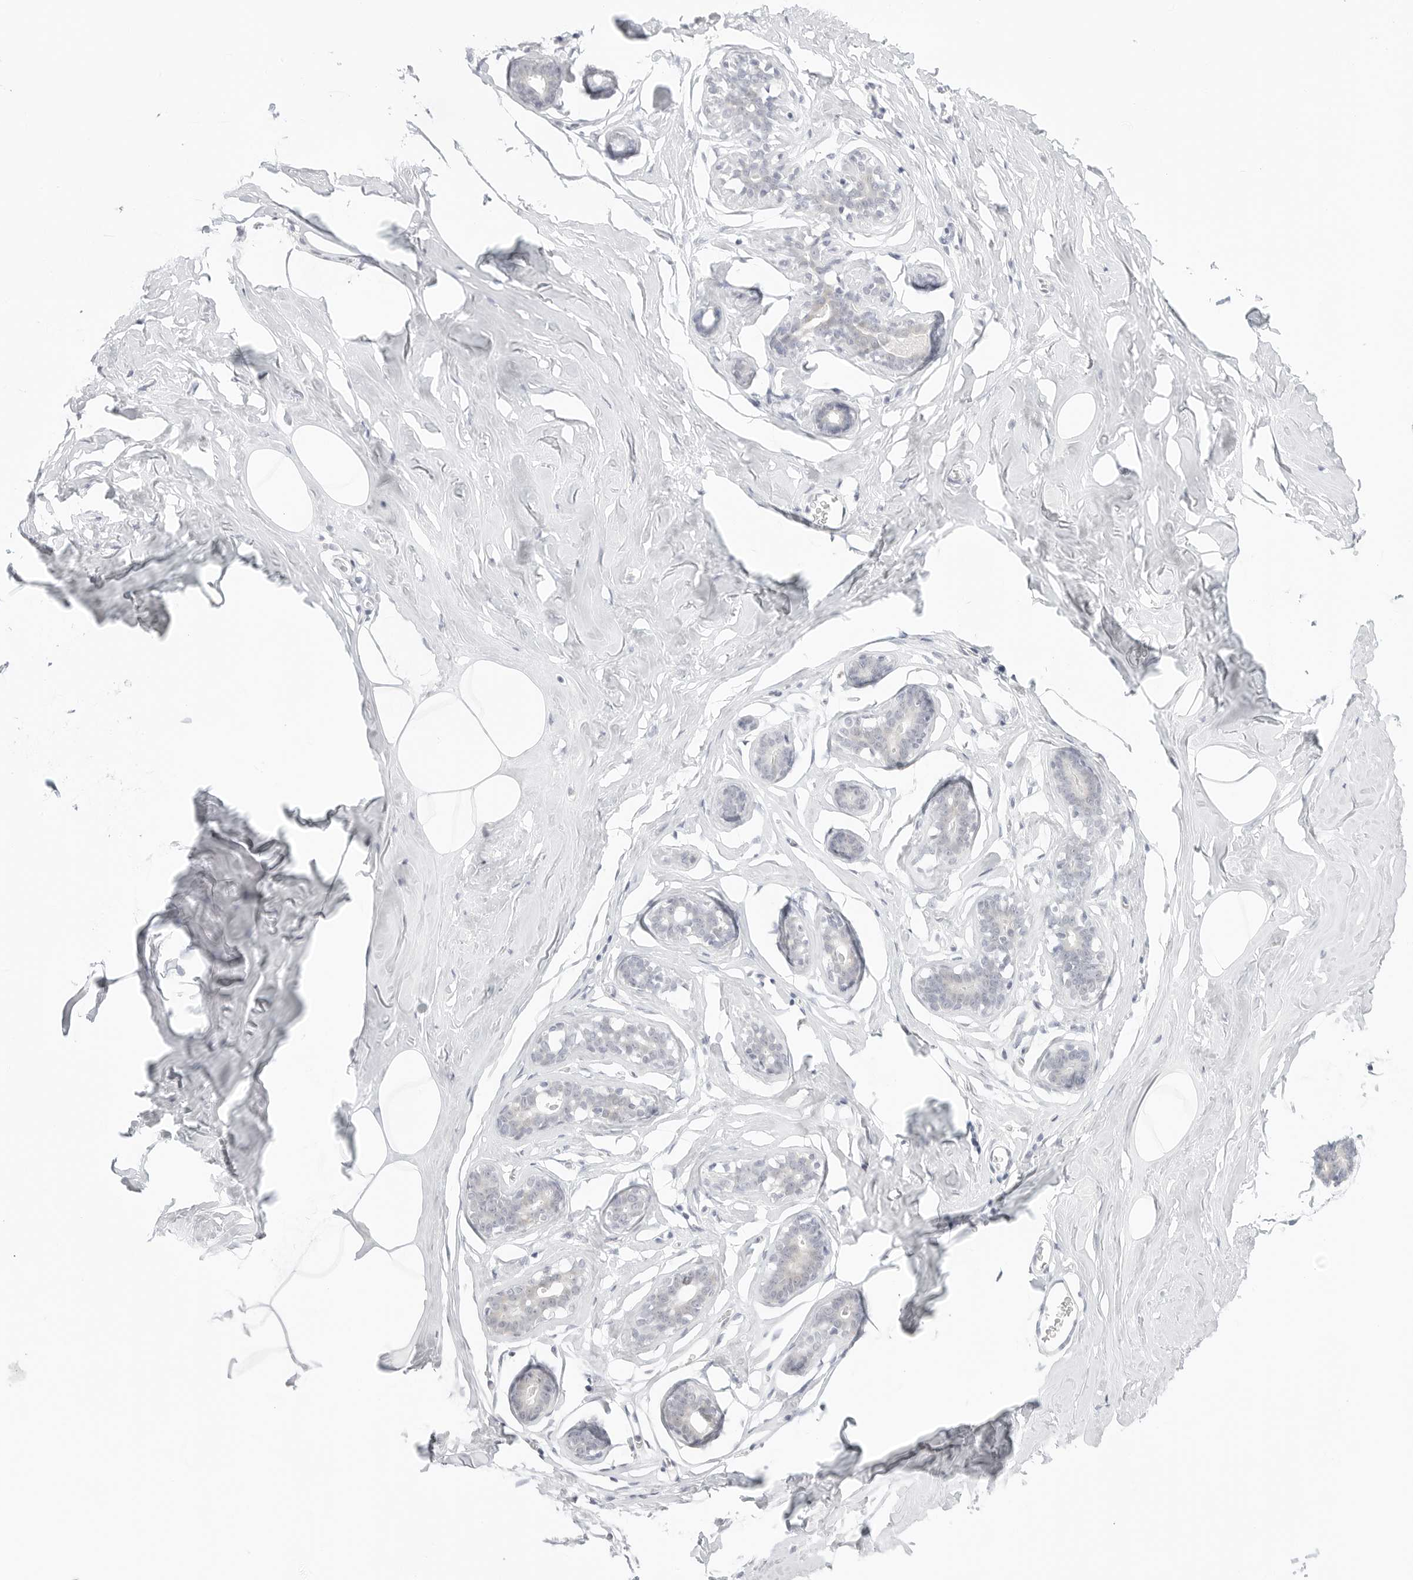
{"staining": {"intensity": "negative", "quantity": "none", "location": "none"}, "tissue": "adipose tissue", "cell_type": "Adipocytes", "image_type": "normal", "snomed": [{"axis": "morphology", "description": "Normal tissue, NOS"}, {"axis": "morphology", "description": "Fibrosis, NOS"}, {"axis": "topography", "description": "Breast"}, {"axis": "topography", "description": "Adipose tissue"}], "caption": "DAB immunohistochemical staining of normal adipose tissue demonstrates no significant expression in adipocytes.", "gene": "HMGCS2", "patient": {"sex": "female", "age": 39}}